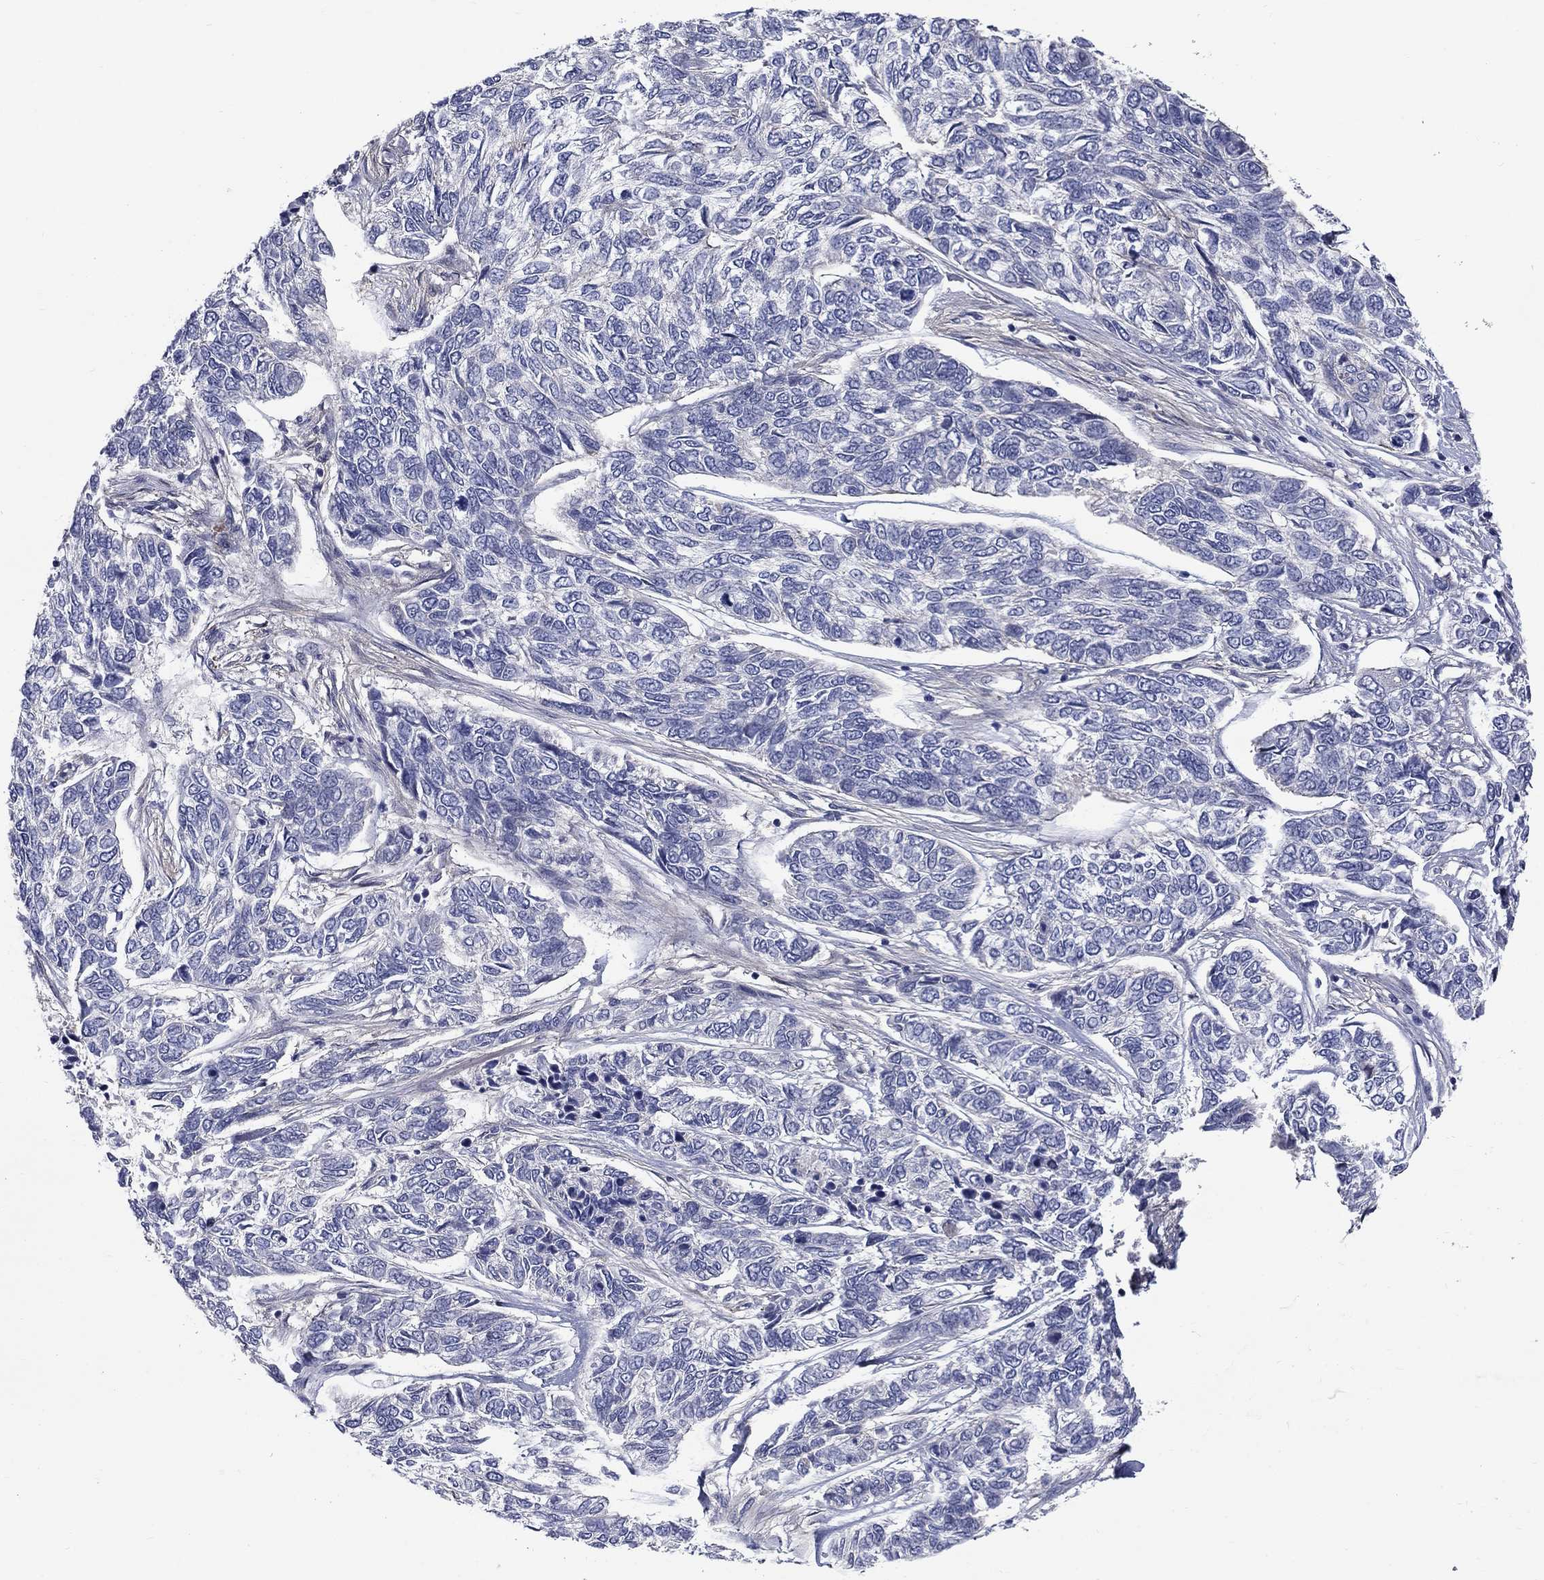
{"staining": {"intensity": "negative", "quantity": "none", "location": "none"}, "tissue": "skin cancer", "cell_type": "Tumor cells", "image_type": "cancer", "snomed": [{"axis": "morphology", "description": "Basal cell carcinoma"}, {"axis": "topography", "description": "Skin"}], "caption": "A high-resolution histopathology image shows immunohistochemistry staining of skin cancer (basal cell carcinoma), which exhibits no significant positivity in tumor cells.", "gene": "SLC1A1", "patient": {"sex": "female", "age": 65}}